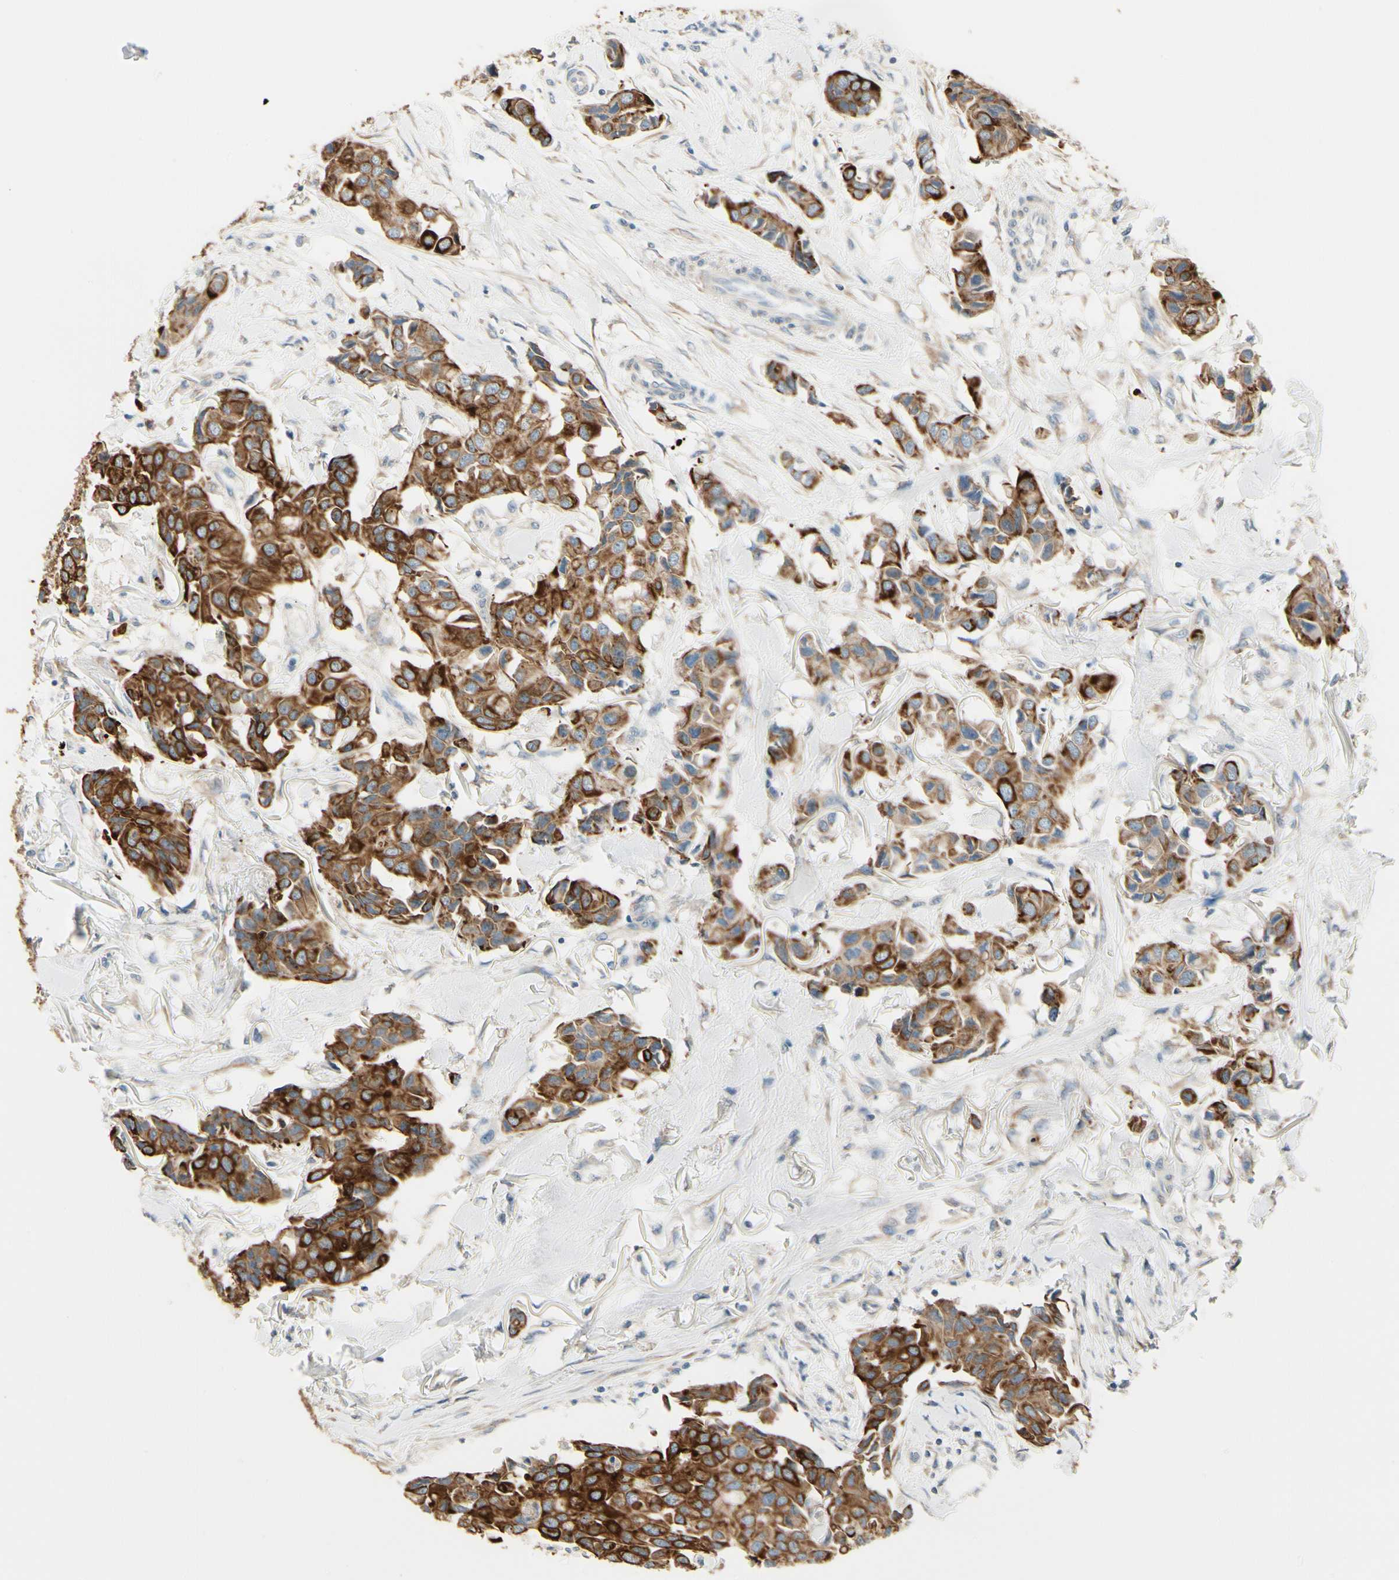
{"staining": {"intensity": "strong", "quantity": ">75%", "location": "cytoplasmic/membranous"}, "tissue": "breast cancer", "cell_type": "Tumor cells", "image_type": "cancer", "snomed": [{"axis": "morphology", "description": "Duct carcinoma"}, {"axis": "topography", "description": "Breast"}], "caption": "Protein staining reveals strong cytoplasmic/membranous positivity in about >75% of tumor cells in breast cancer (invasive ductal carcinoma).", "gene": "DUSP12", "patient": {"sex": "female", "age": 80}}